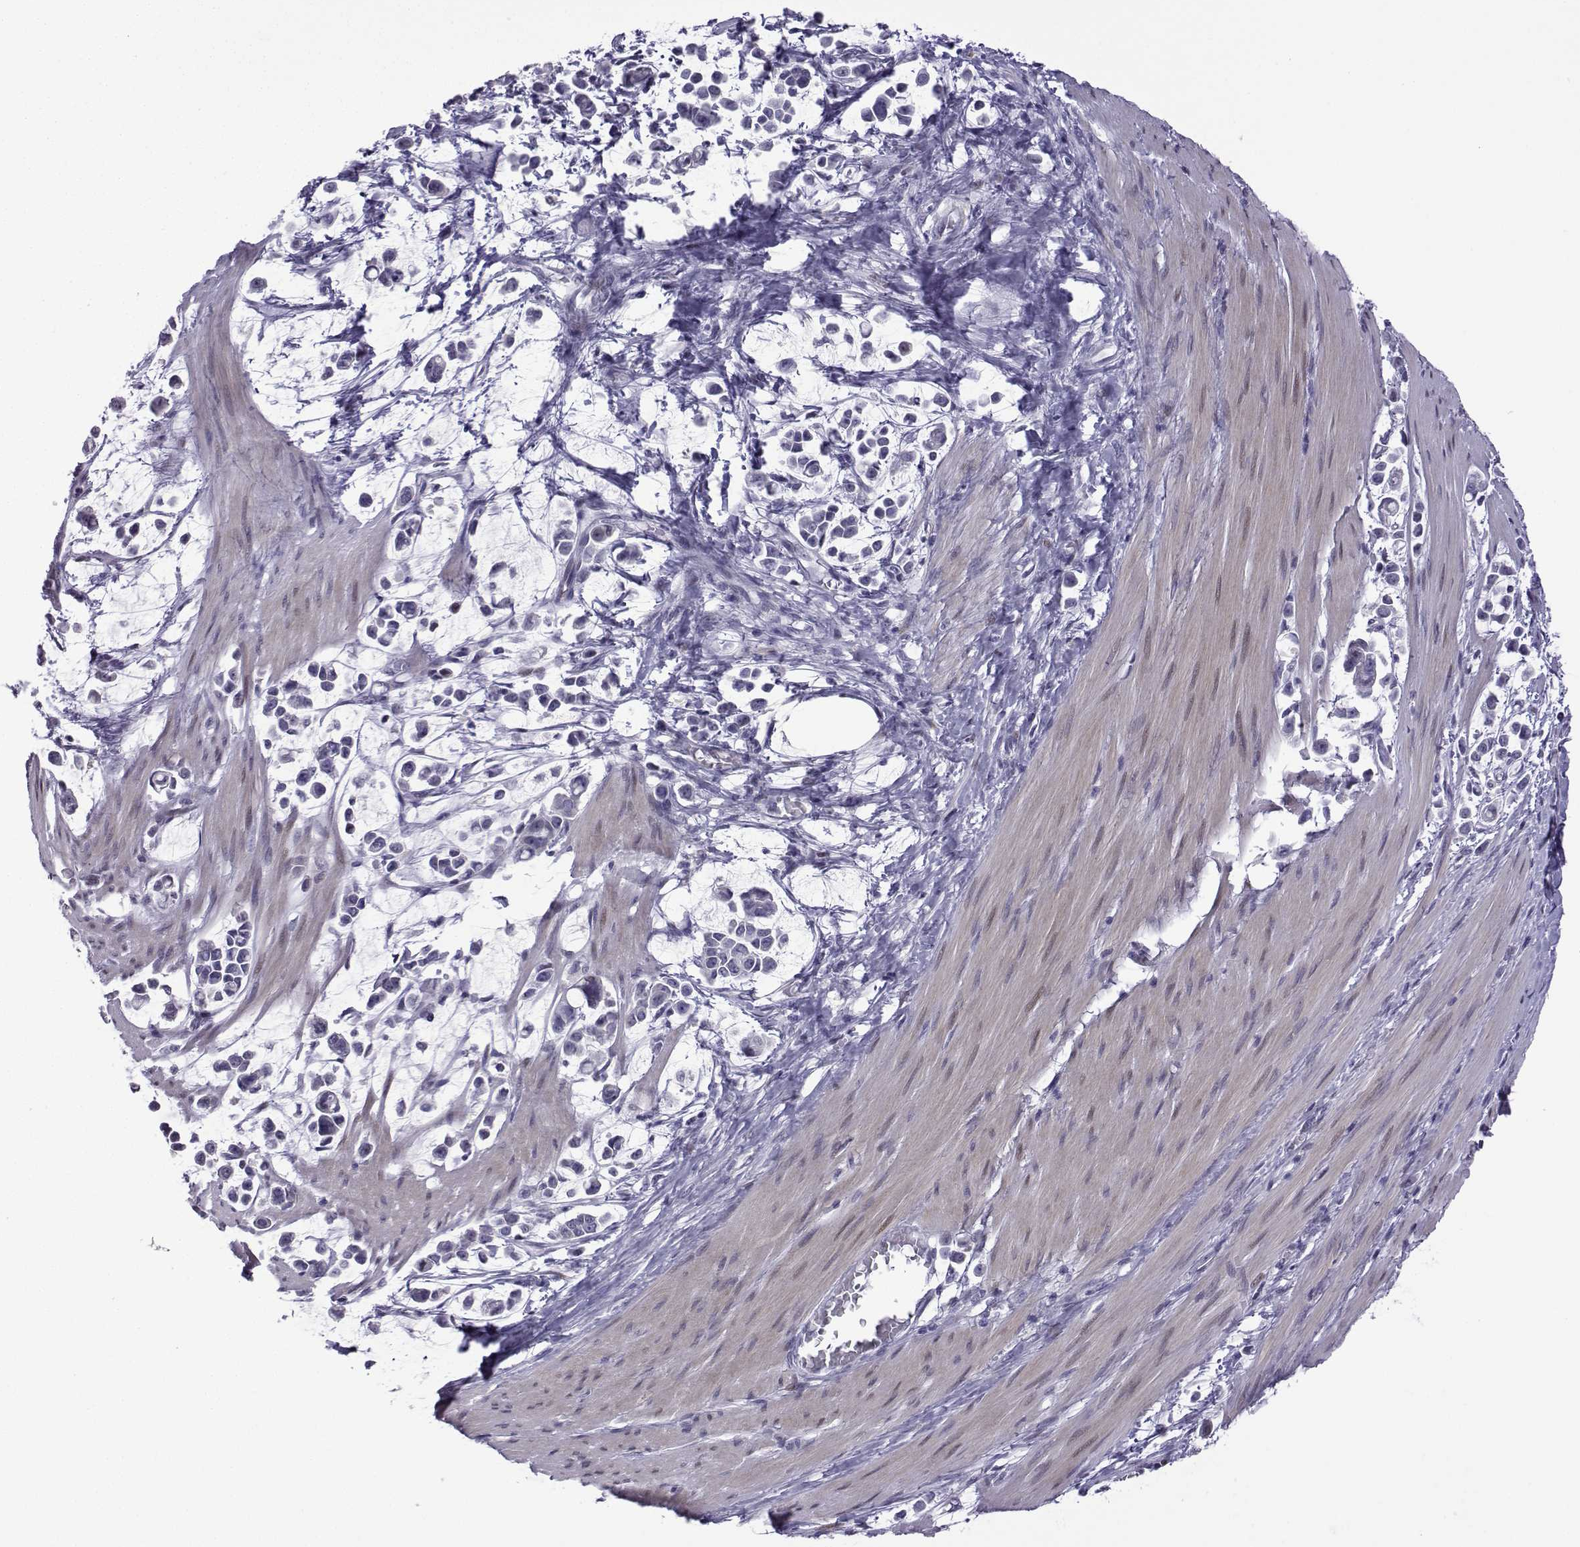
{"staining": {"intensity": "negative", "quantity": "none", "location": "none"}, "tissue": "stomach cancer", "cell_type": "Tumor cells", "image_type": "cancer", "snomed": [{"axis": "morphology", "description": "Adenocarcinoma, NOS"}, {"axis": "topography", "description": "Stomach"}], "caption": "A photomicrograph of human stomach cancer (adenocarcinoma) is negative for staining in tumor cells. (Brightfield microscopy of DAB (3,3'-diaminobenzidine) immunohistochemistry (IHC) at high magnification).", "gene": "CFAP70", "patient": {"sex": "male", "age": 82}}